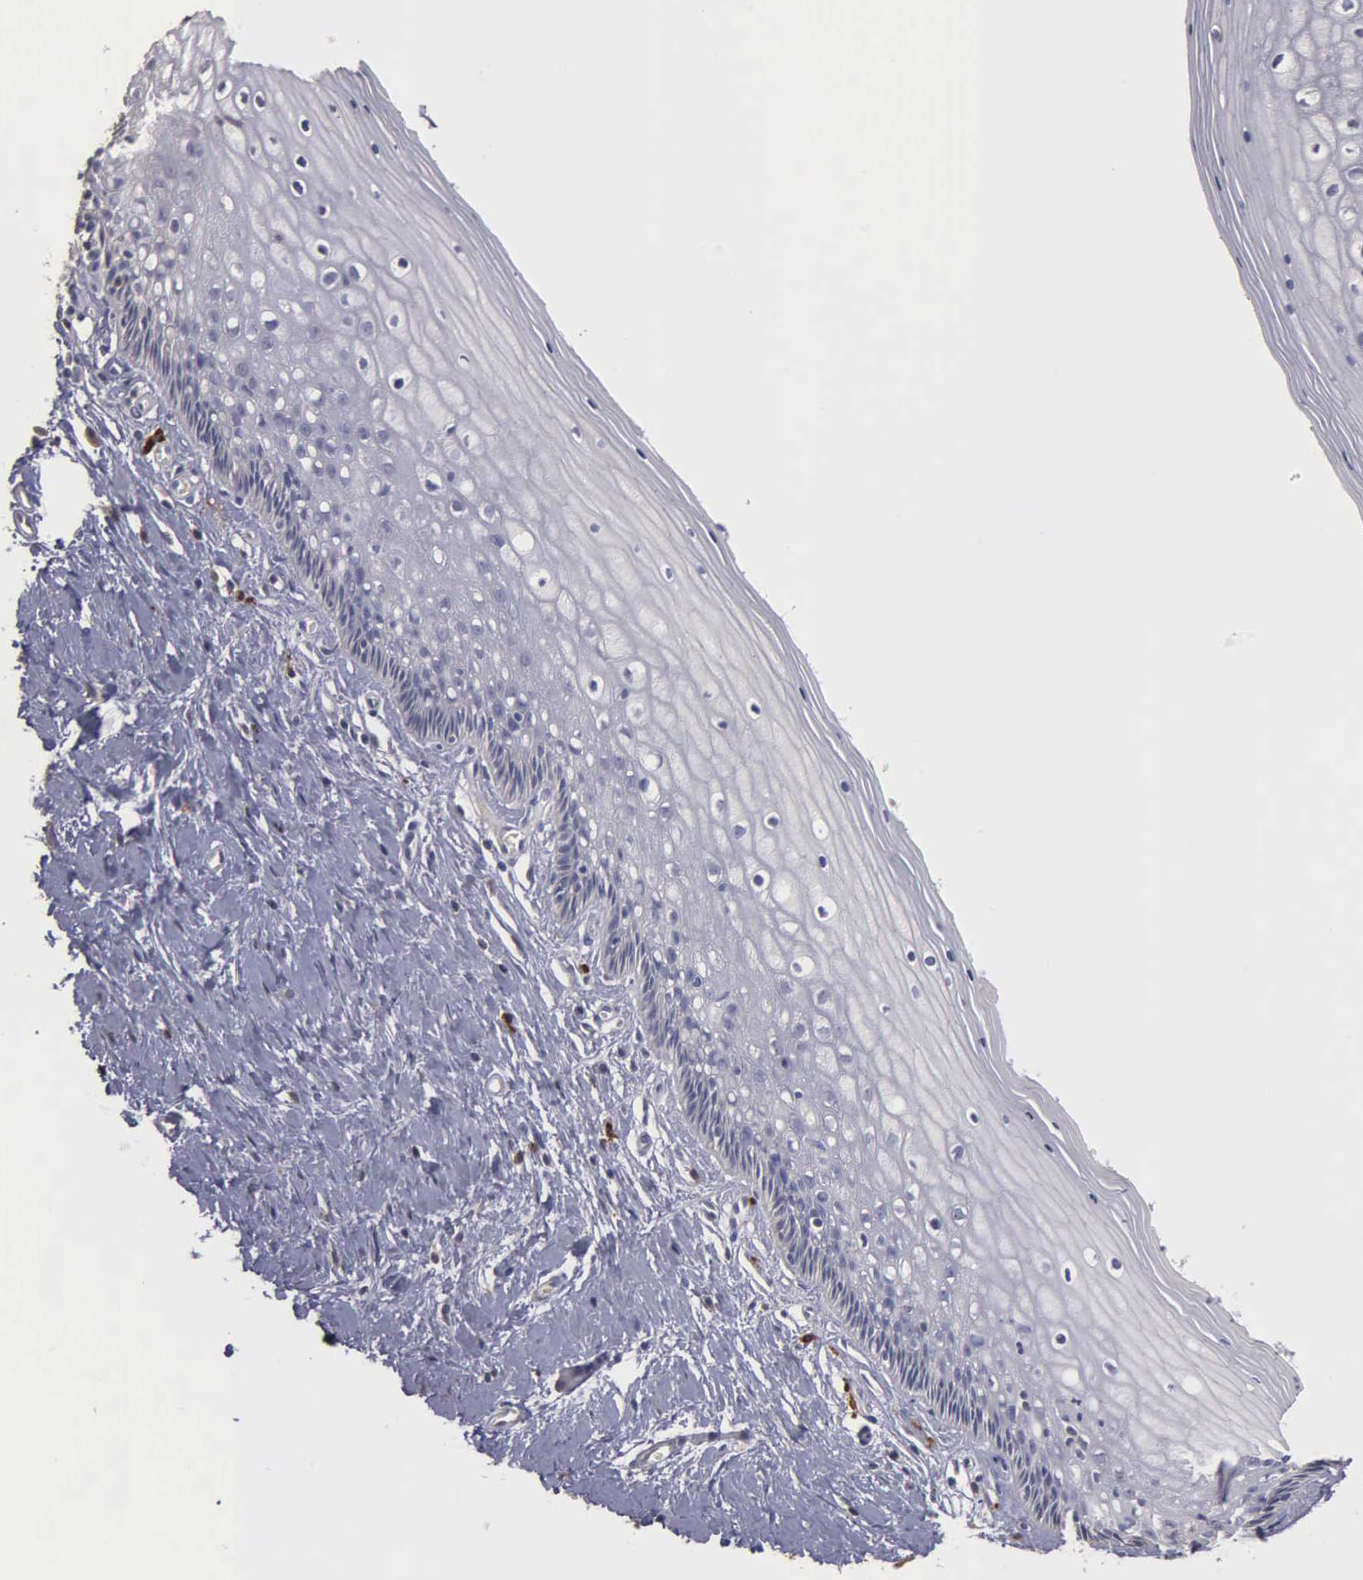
{"staining": {"intensity": "negative", "quantity": "none", "location": "none"}, "tissue": "vagina", "cell_type": "Squamous epithelial cells", "image_type": "normal", "snomed": [{"axis": "morphology", "description": "Normal tissue, NOS"}, {"axis": "topography", "description": "Vagina"}], "caption": "An image of vagina stained for a protein demonstrates no brown staining in squamous epithelial cells. (DAB immunohistochemistry, high magnification).", "gene": "ENO3", "patient": {"sex": "female", "age": 46}}